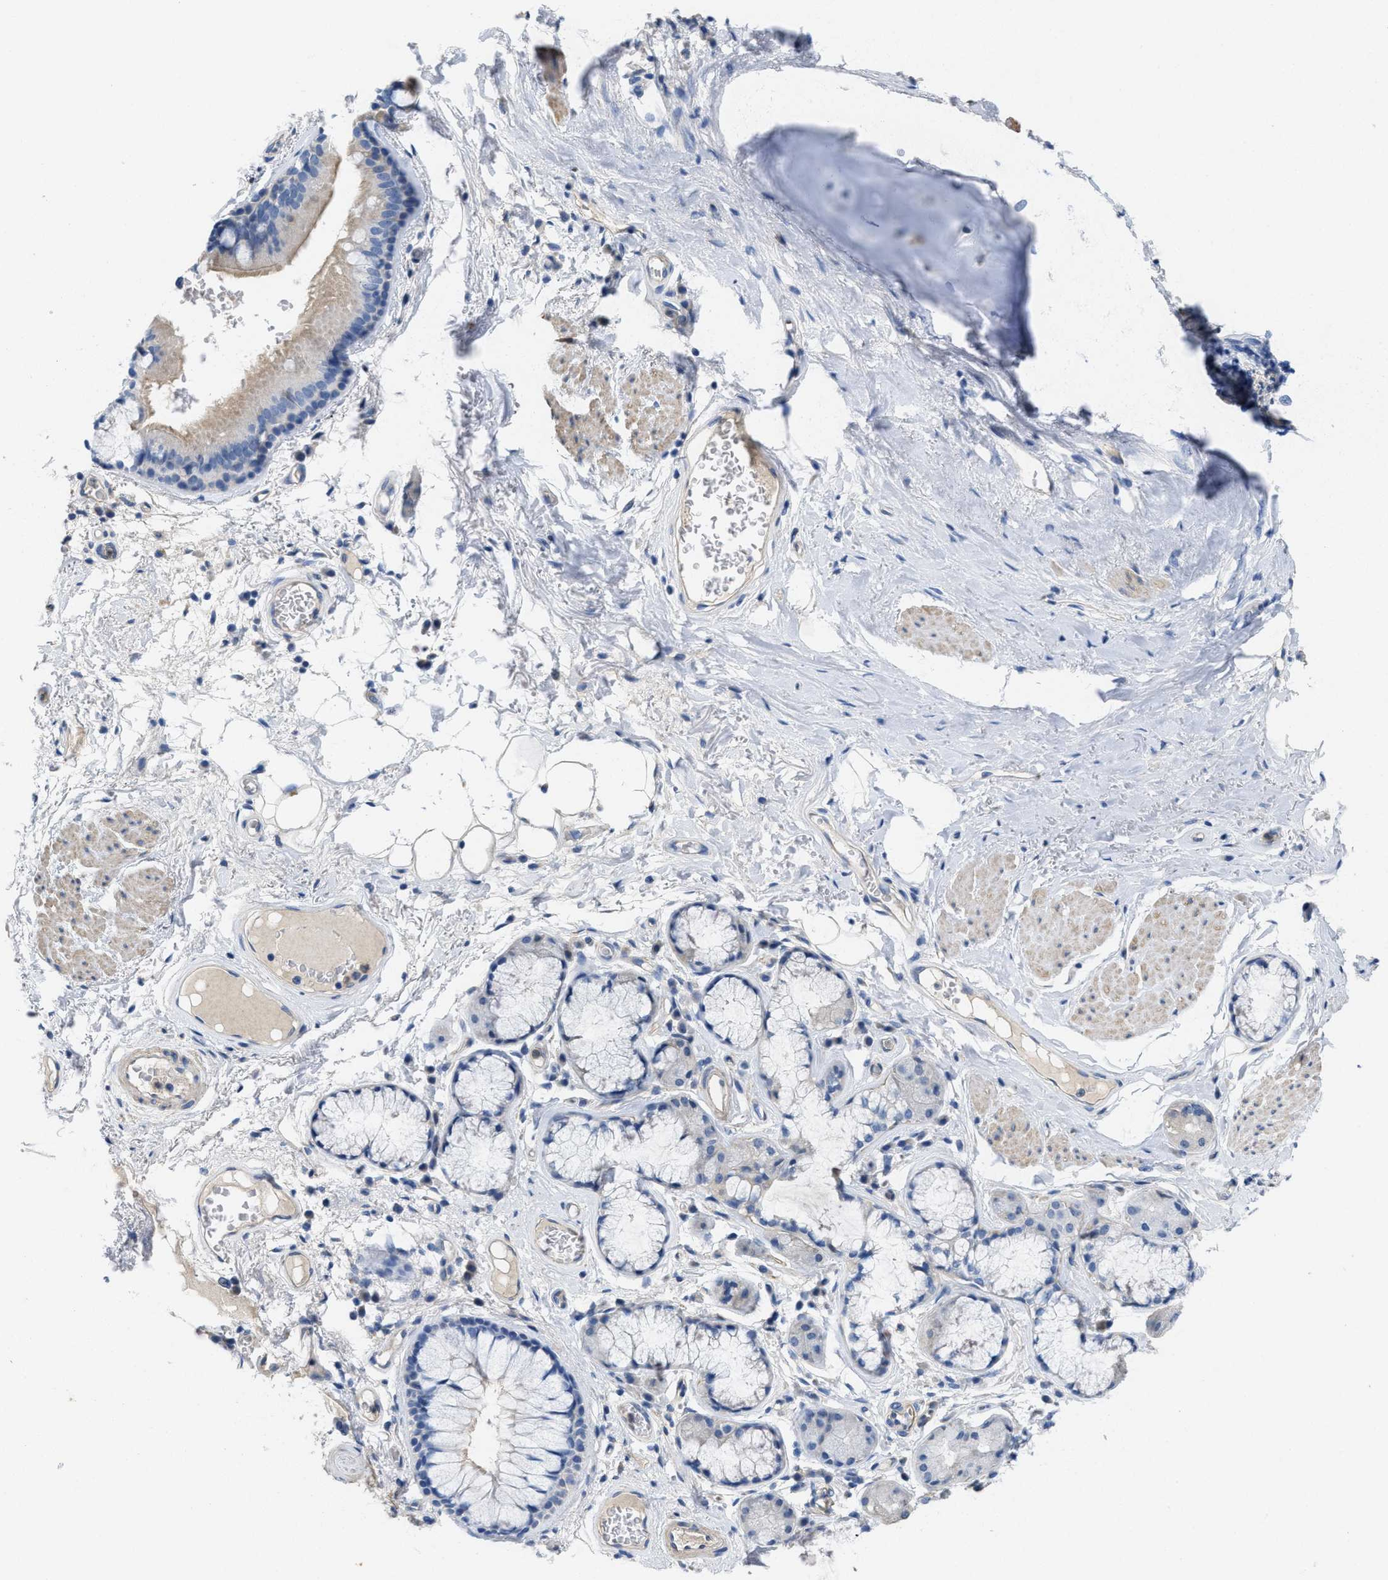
{"staining": {"intensity": "negative", "quantity": "none", "location": "none"}, "tissue": "bronchus", "cell_type": "Respiratory epithelial cells", "image_type": "normal", "snomed": [{"axis": "morphology", "description": "Normal tissue, NOS"}, {"axis": "topography", "description": "Cartilage tissue"}], "caption": "The IHC histopathology image has no significant expression in respiratory epithelial cells of bronchus. Nuclei are stained in blue.", "gene": "CPA2", "patient": {"sex": "female", "age": 63}}